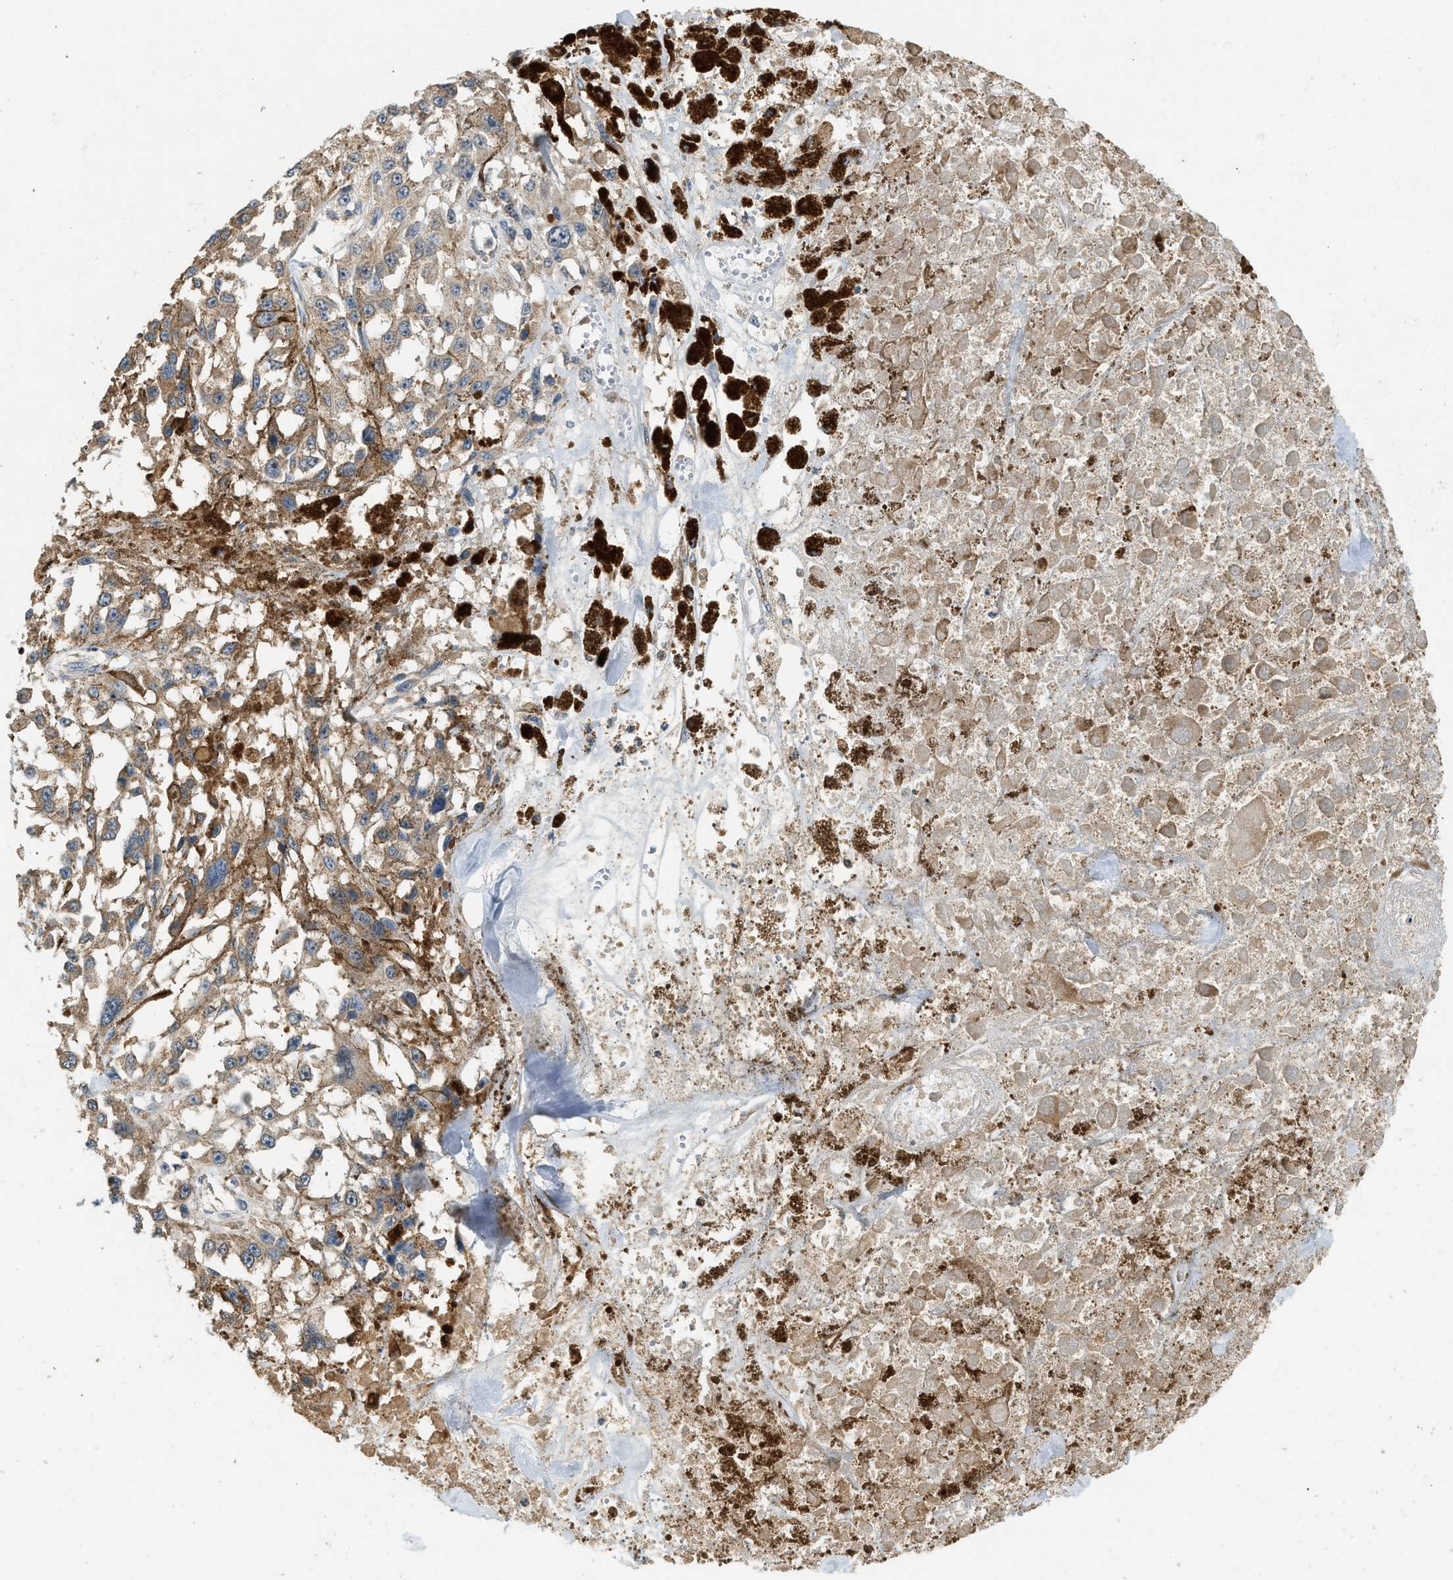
{"staining": {"intensity": "moderate", "quantity": ">75%", "location": "cytoplasmic/membranous"}, "tissue": "melanoma", "cell_type": "Tumor cells", "image_type": "cancer", "snomed": [{"axis": "morphology", "description": "Malignant melanoma, Metastatic site"}, {"axis": "topography", "description": "Lymph node"}], "caption": "Protein positivity by IHC reveals moderate cytoplasmic/membranous expression in approximately >75% of tumor cells in malignant melanoma (metastatic site). (Stains: DAB (3,3'-diaminobenzidine) in brown, nuclei in blue, Microscopy: brightfield microscopy at high magnification).", "gene": "CTSB", "patient": {"sex": "male", "age": 59}}